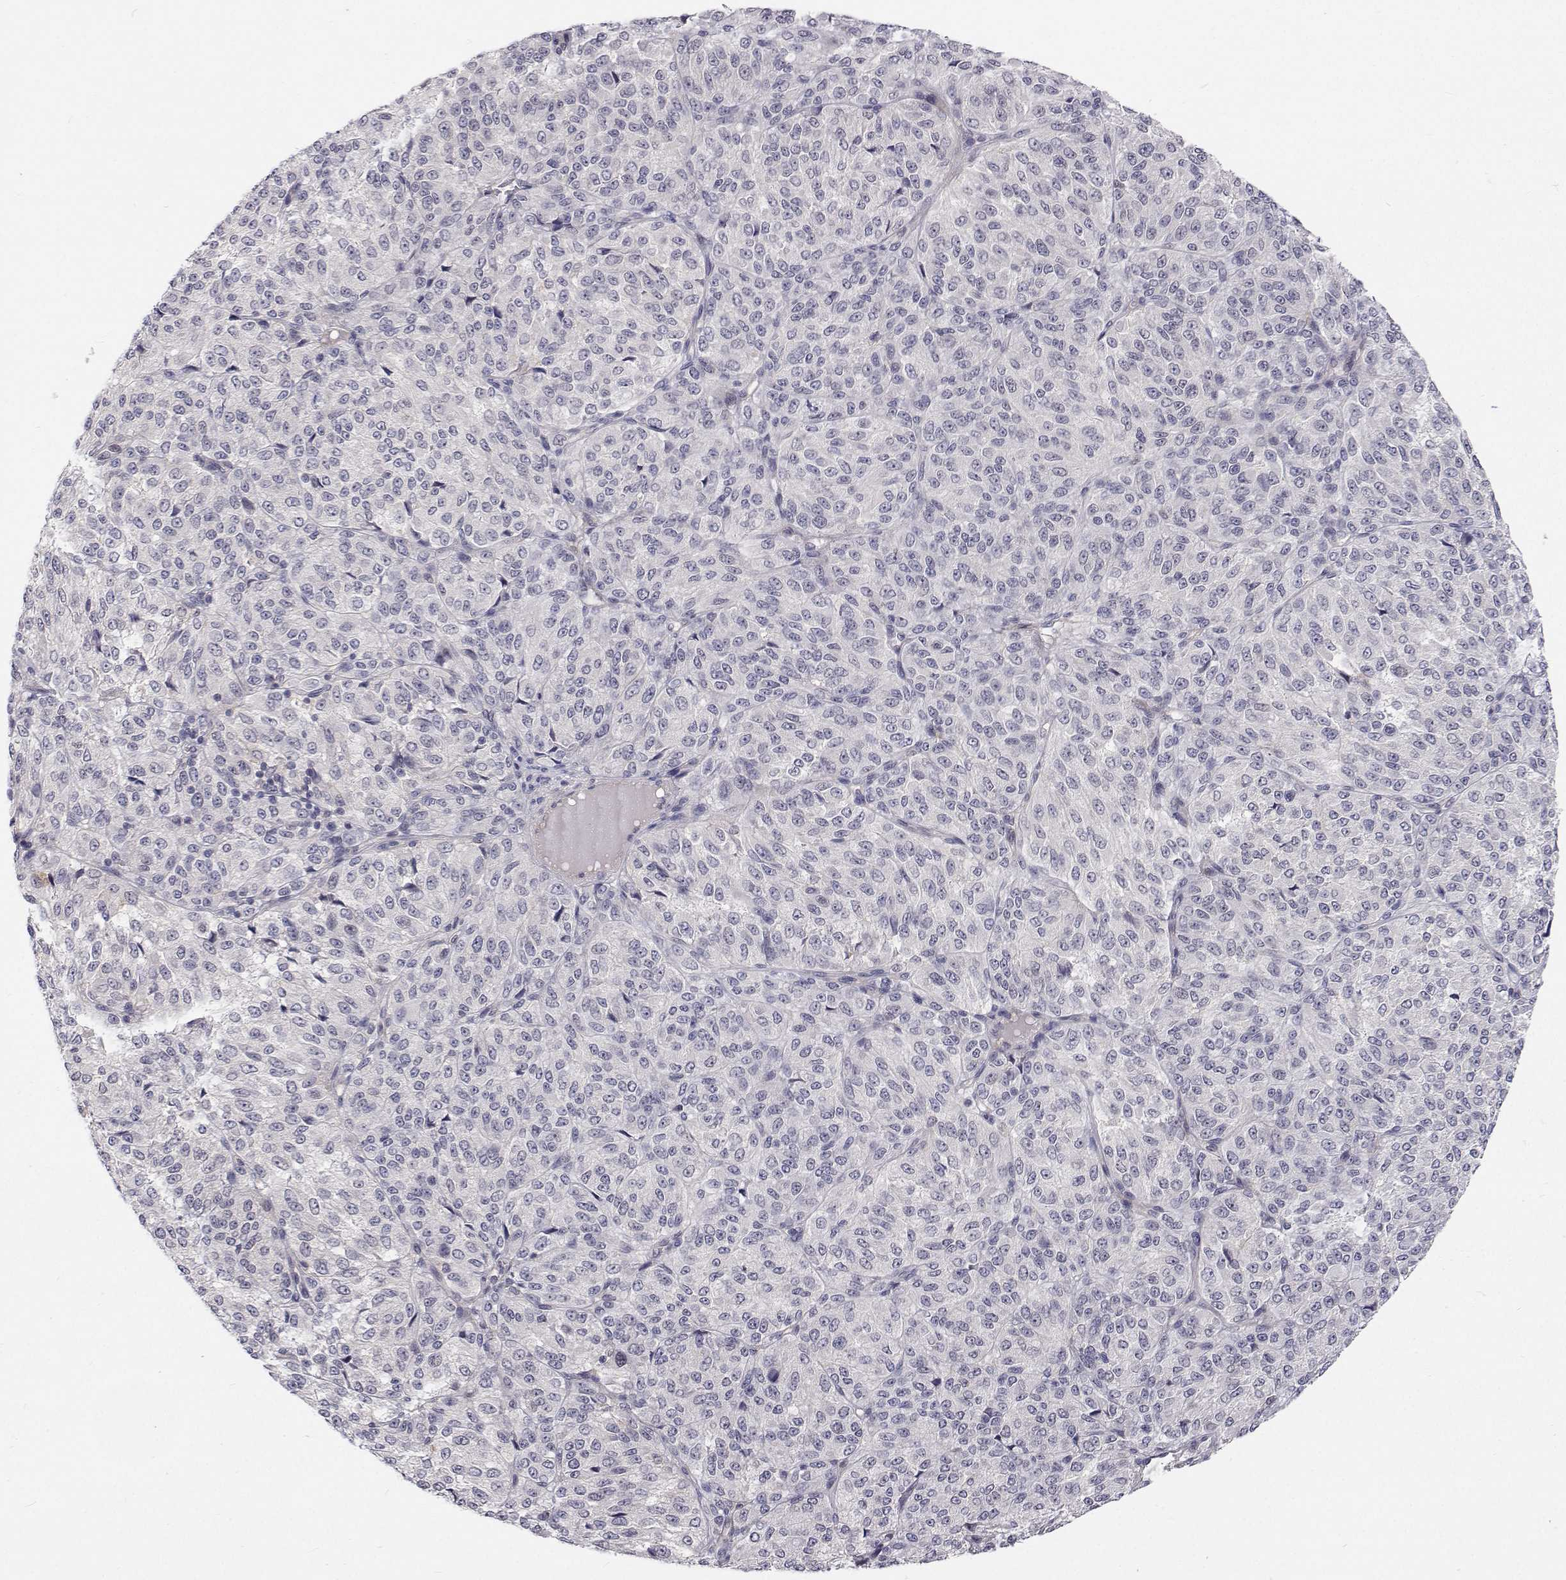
{"staining": {"intensity": "negative", "quantity": "none", "location": "none"}, "tissue": "melanoma", "cell_type": "Tumor cells", "image_type": "cancer", "snomed": [{"axis": "morphology", "description": "Malignant melanoma, Metastatic site"}, {"axis": "topography", "description": "Brain"}], "caption": "Malignant melanoma (metastatic site) was stained to show a protein in brown. There is no significant positivity in tumor cells.", "gene": "MYPN", "patient": {"sex": "female", "age": 56}}